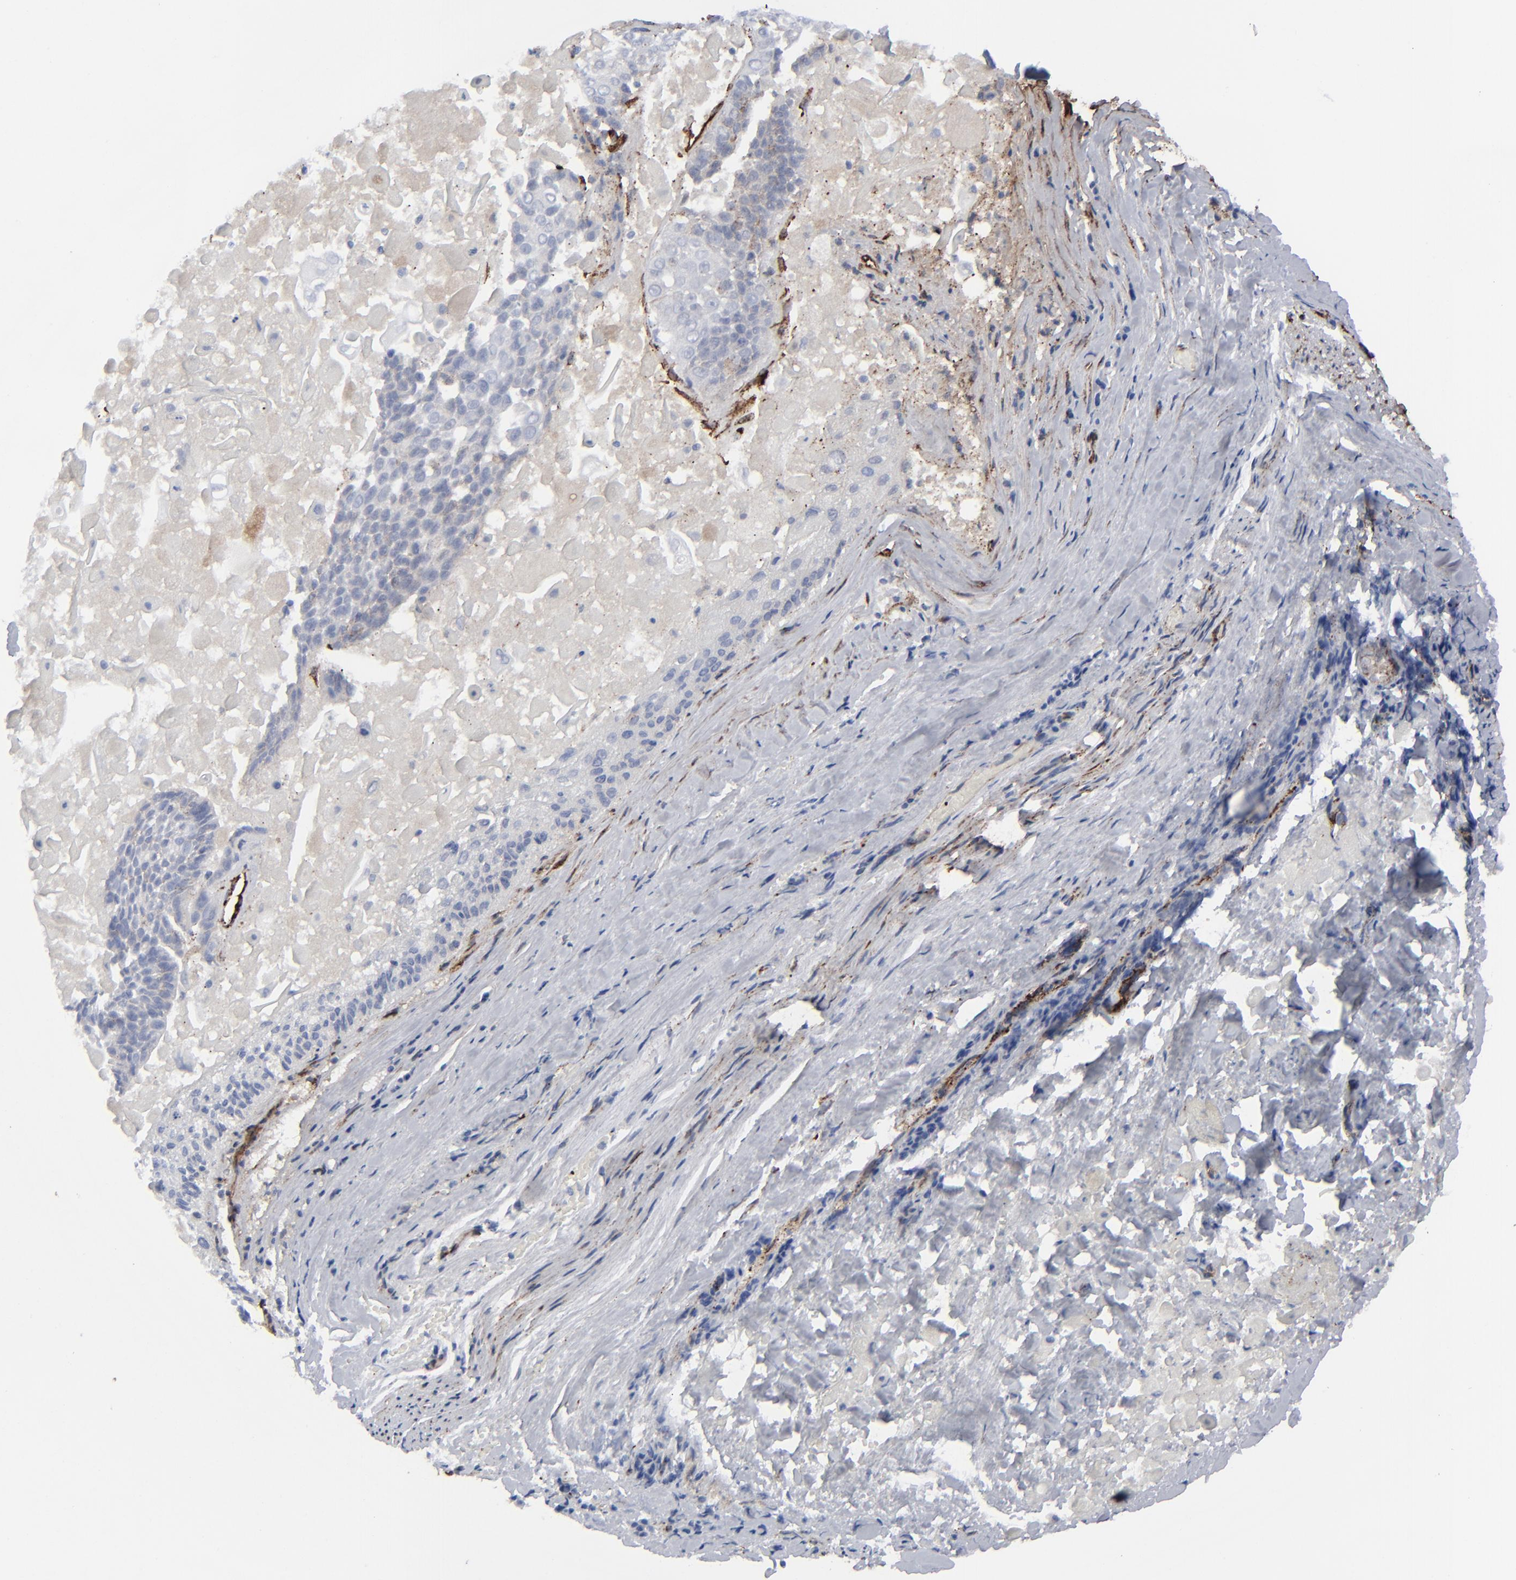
{"staining": {"intensity": "negative", "quantity": "none", "location": "none"}, "tissue": "lung cancer", "cell_type": "Tumor cells", "image_type": "cancer", "snomed": [{"axis": "morphology", "description": "Adenocarcinoma, NOS"}, {"axis": "topography", "description": "Lung"}], "caption": "There is no significant staining in tumor cells of lung cancer. (DAB (3,3'-diaminobenzidine) immunohistochemistry with hematoxylin counter stain).", "gene": "SPARC", "patient": {"sex": "male", "age": 60}}